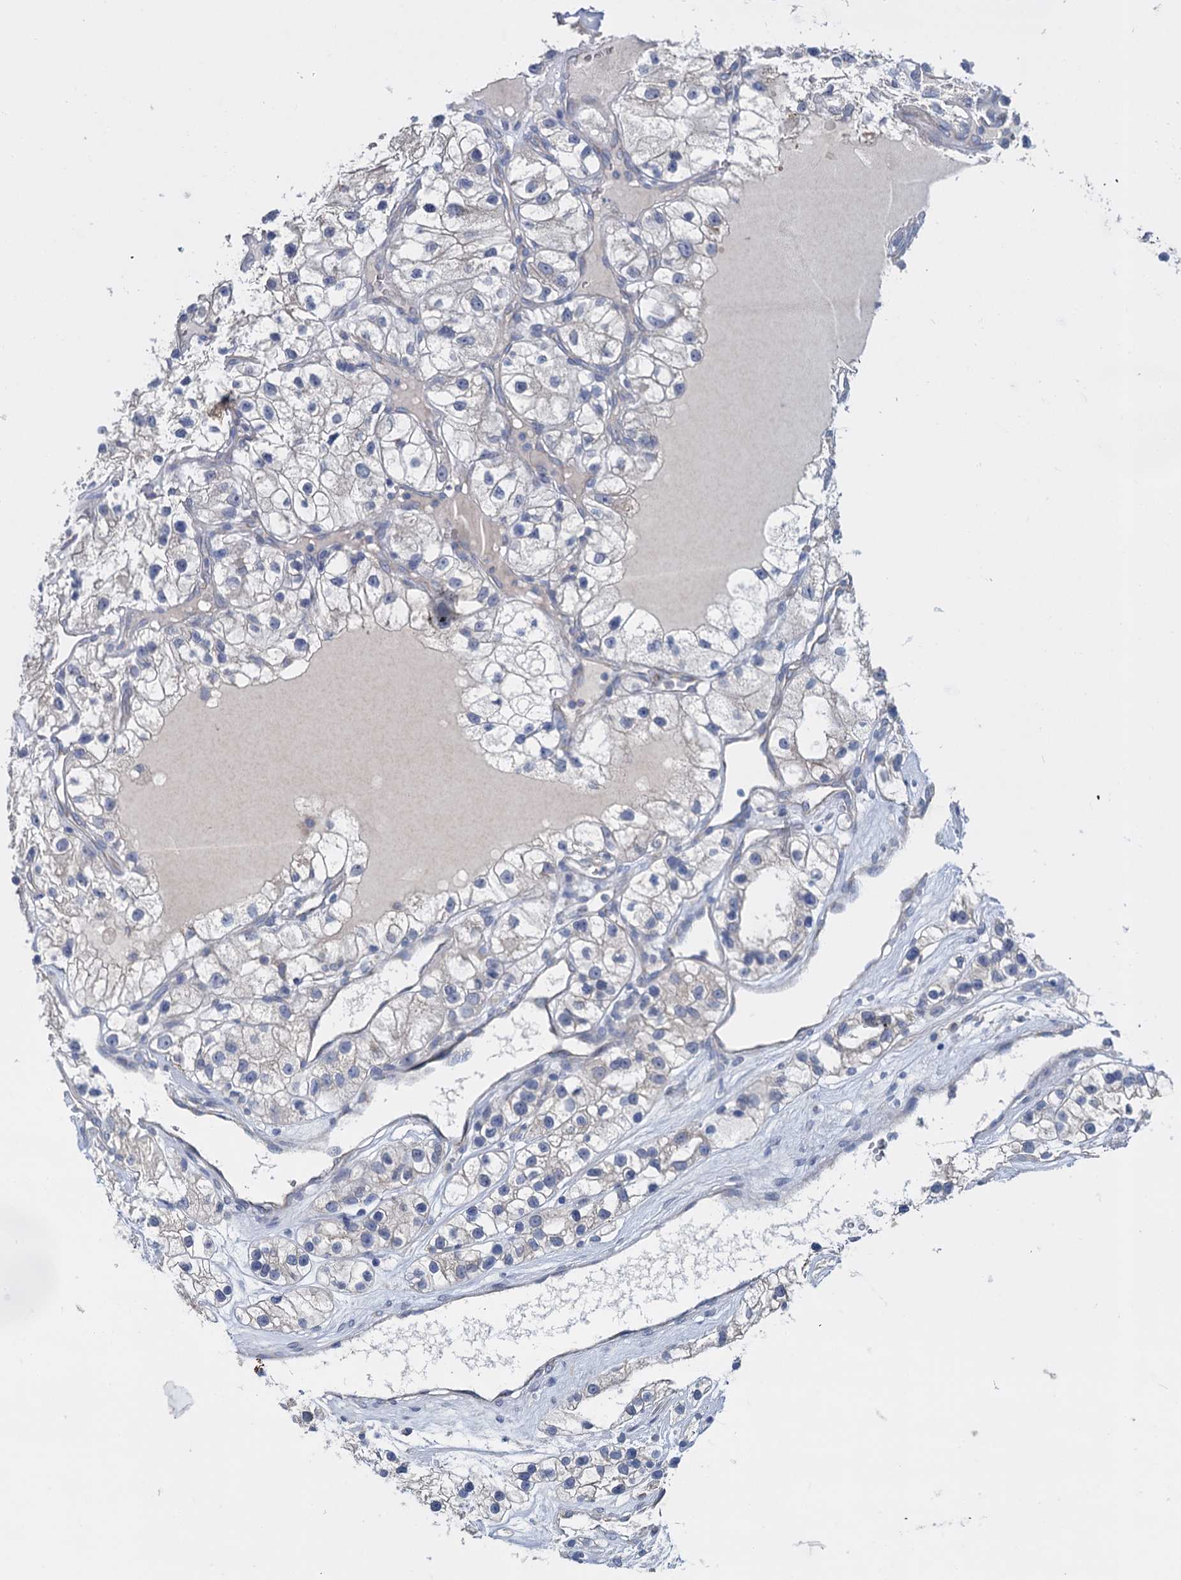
{"staining": {"intensity": "weak", "quantity": "<25%", "location": "cytoplasmic/membranous"}, "tissue": "renal cancer", "cell_type": "Tumor cells", "image_type": "cancer", "snomed": [{"axis": "morphology", "description": "Adenocarcinoma, NOS"}, {"axis": "topography", "description": "Kidney"}], "caption": "DAB (3,3'-diaminobenzidine) immunohistochemical staining of human adenocarcinoma (renal) reveals no significant positivity in tumor cells.", "gene": "GSTM2", "patient": {"sex": "female", "age": 57}}